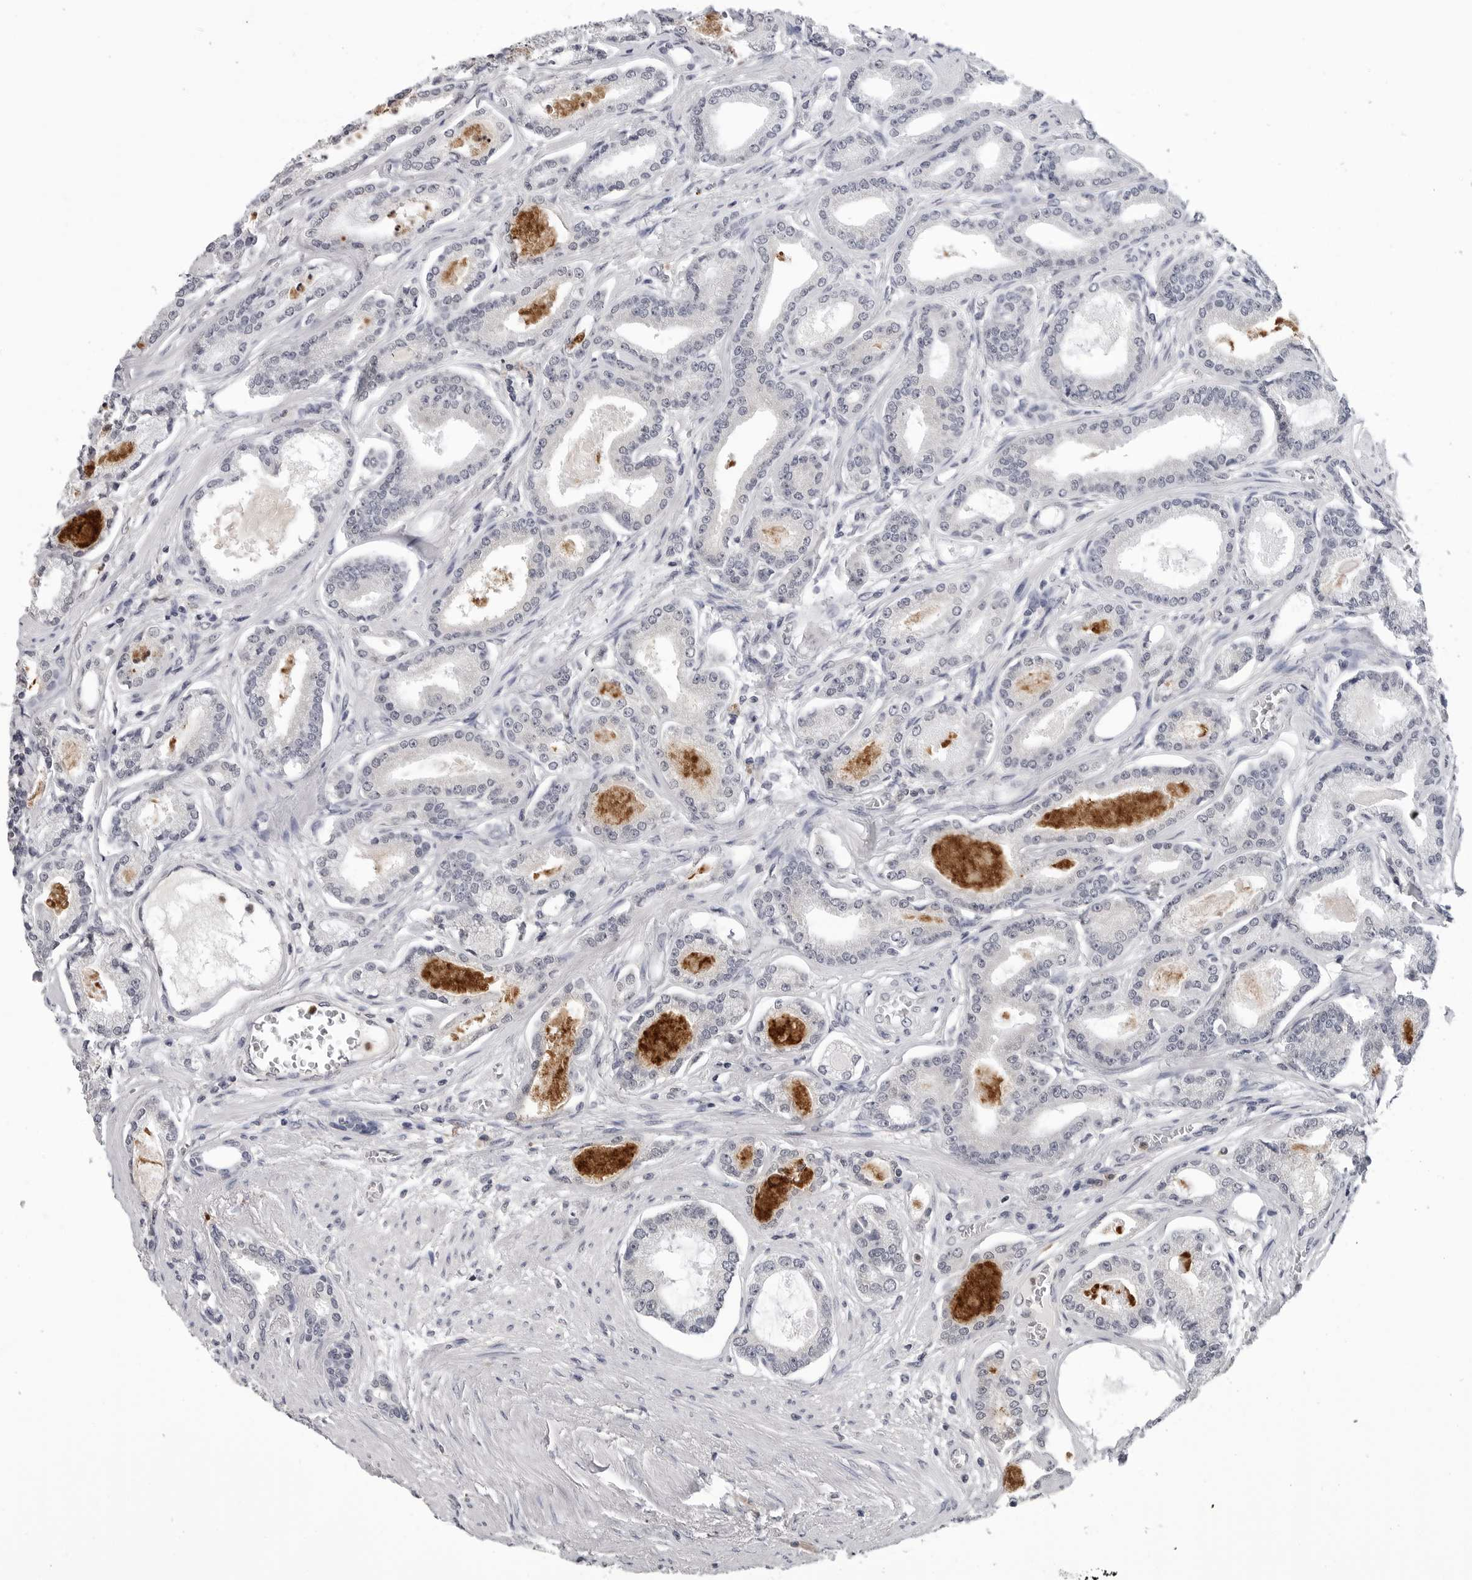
{"staining": {"intensity": "negative", "quantity": "none", "location": "none"}, "tissue": "prostate cancer", "cell_type": "Tumor cells", "image_type": "cancer", "snomed": [{"axis": "morphology", "description": "Adenocarcinoma, Low grade"}, {"axis": "topography", "description": "Prostate"}], "caption": "A micrograph of human prostate low-grade adenocarcinoma is negative for staining in tumor cells.", "gene": "TRMT13", "patient": {"sex": "male", "age": 60}}